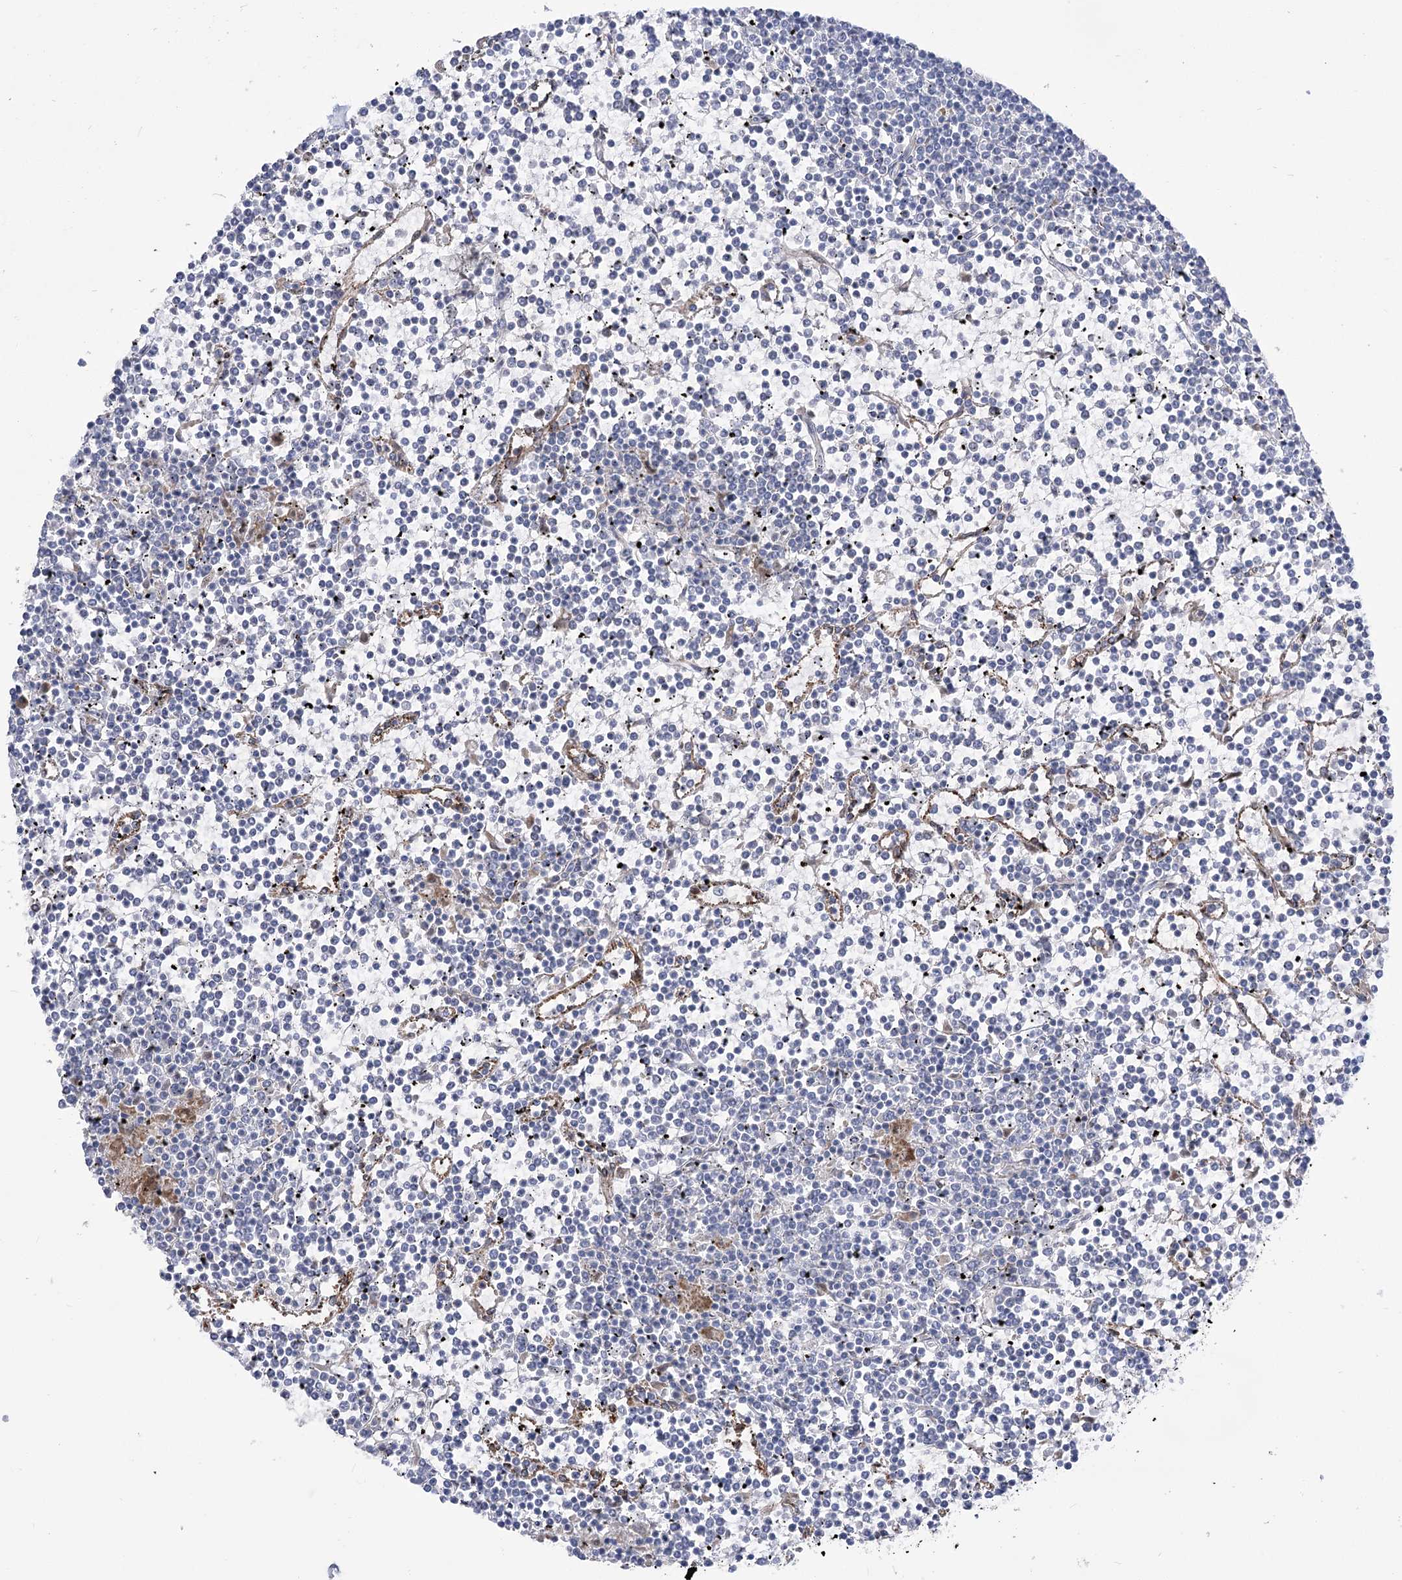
{"staining": {"intensity": "negative", "quantity": "none", "location": "none"}, "tissue": "lymphoma", "cell_type": "Tumor cells", "image_type": "cancer", "snomed": [{"axis": "morphology", "description": "Malignant lymphoma, non-Hodgkin's type, Low grade"}, {"axis": "topography", "description": "Spleen"}], "caption": "Tumor cells are negative for protein expression in human lymphoma.", "gene": "SIAE", "patient": {"sex": "female", "age": 19}}